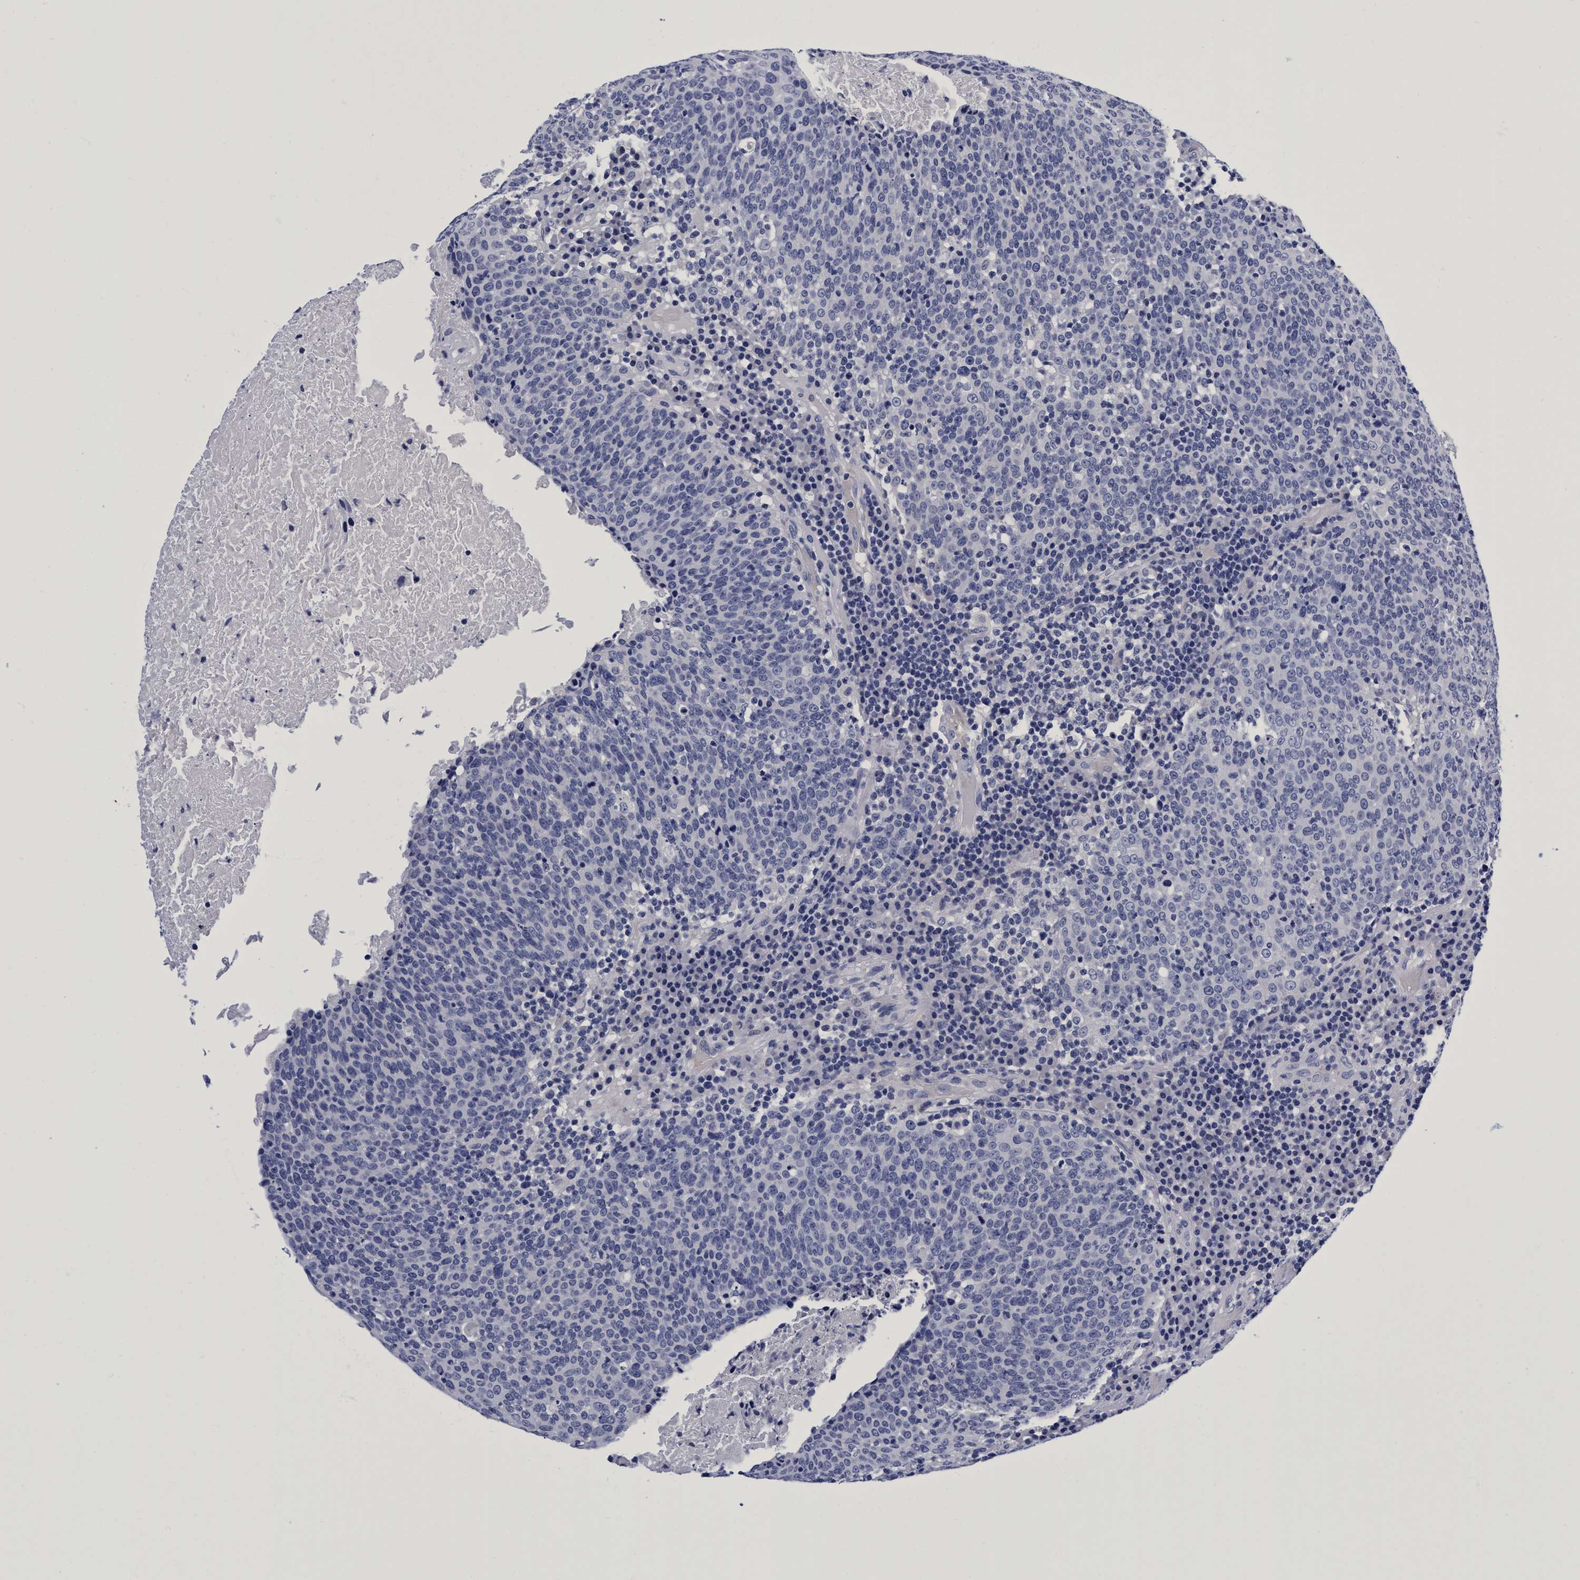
{"staining": {"intensity": "negative", "quantity": "none", "location": "none"}, "tissue": "head and neck cancer", "cell_type": "Tumor cells", "image_type": "cancer", "snomed": [{"axis": "morphology", "description": "Squamous cell carcinoma, NOS"}, {"axis": "morphology", "description": "Squamous cell carcinoma, metastatic, NOS"}, {"axis": "topography", "description": "Lymph node"}, {"axis": "topography", "description": "Head-Neck"}], "caption": "This is a micrograph of immunohistochemistry staining of squamous cell carcinoma (head and neck), which shows no staining in tumor cells.", "gene": "PLPPR1", "patient": {"sex": "male", "age": 62}}